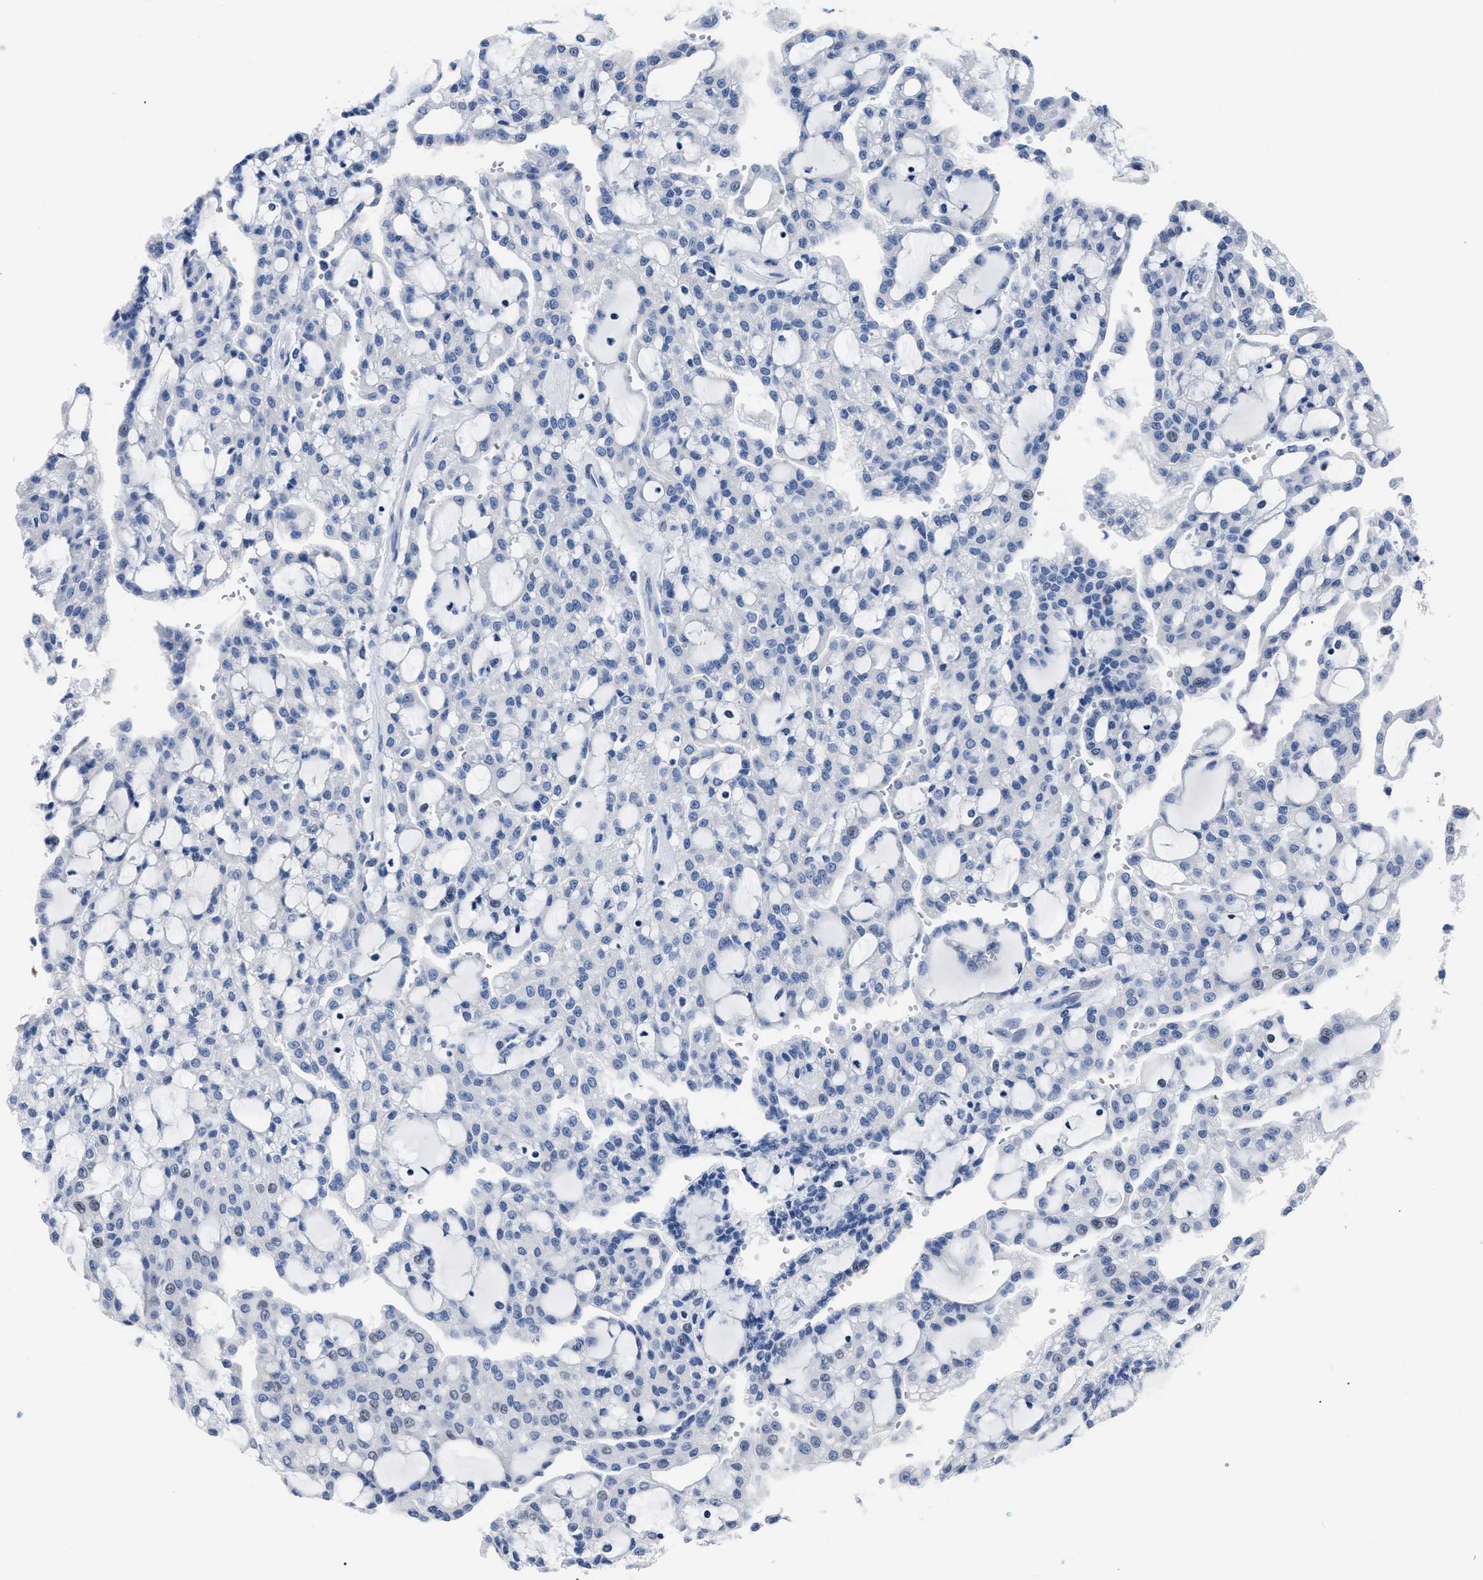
{"staining": {"intensity": "negative", "quantity": "none", "location": "none"}, "tissue": "renal cancer", "cell_type": "Tumor cells", "image_type": "cancer", "snomed": [{"axis": "morphology", "description": "Adenocarcinoma, NOS"}, {"axis": "topography", "description": "Kidney"}], "caption": "Immunohistochemistry (IHC) photomicrograph of neoplastic tissue: renal cancer (adenocarcinoma) stained with DAB (3,3'-diaminobenzidine) demonstrates no significant protein staining in tumor cells.", "gene": "MOV10L1", "patient": {"sex": "male", "age": 63}}